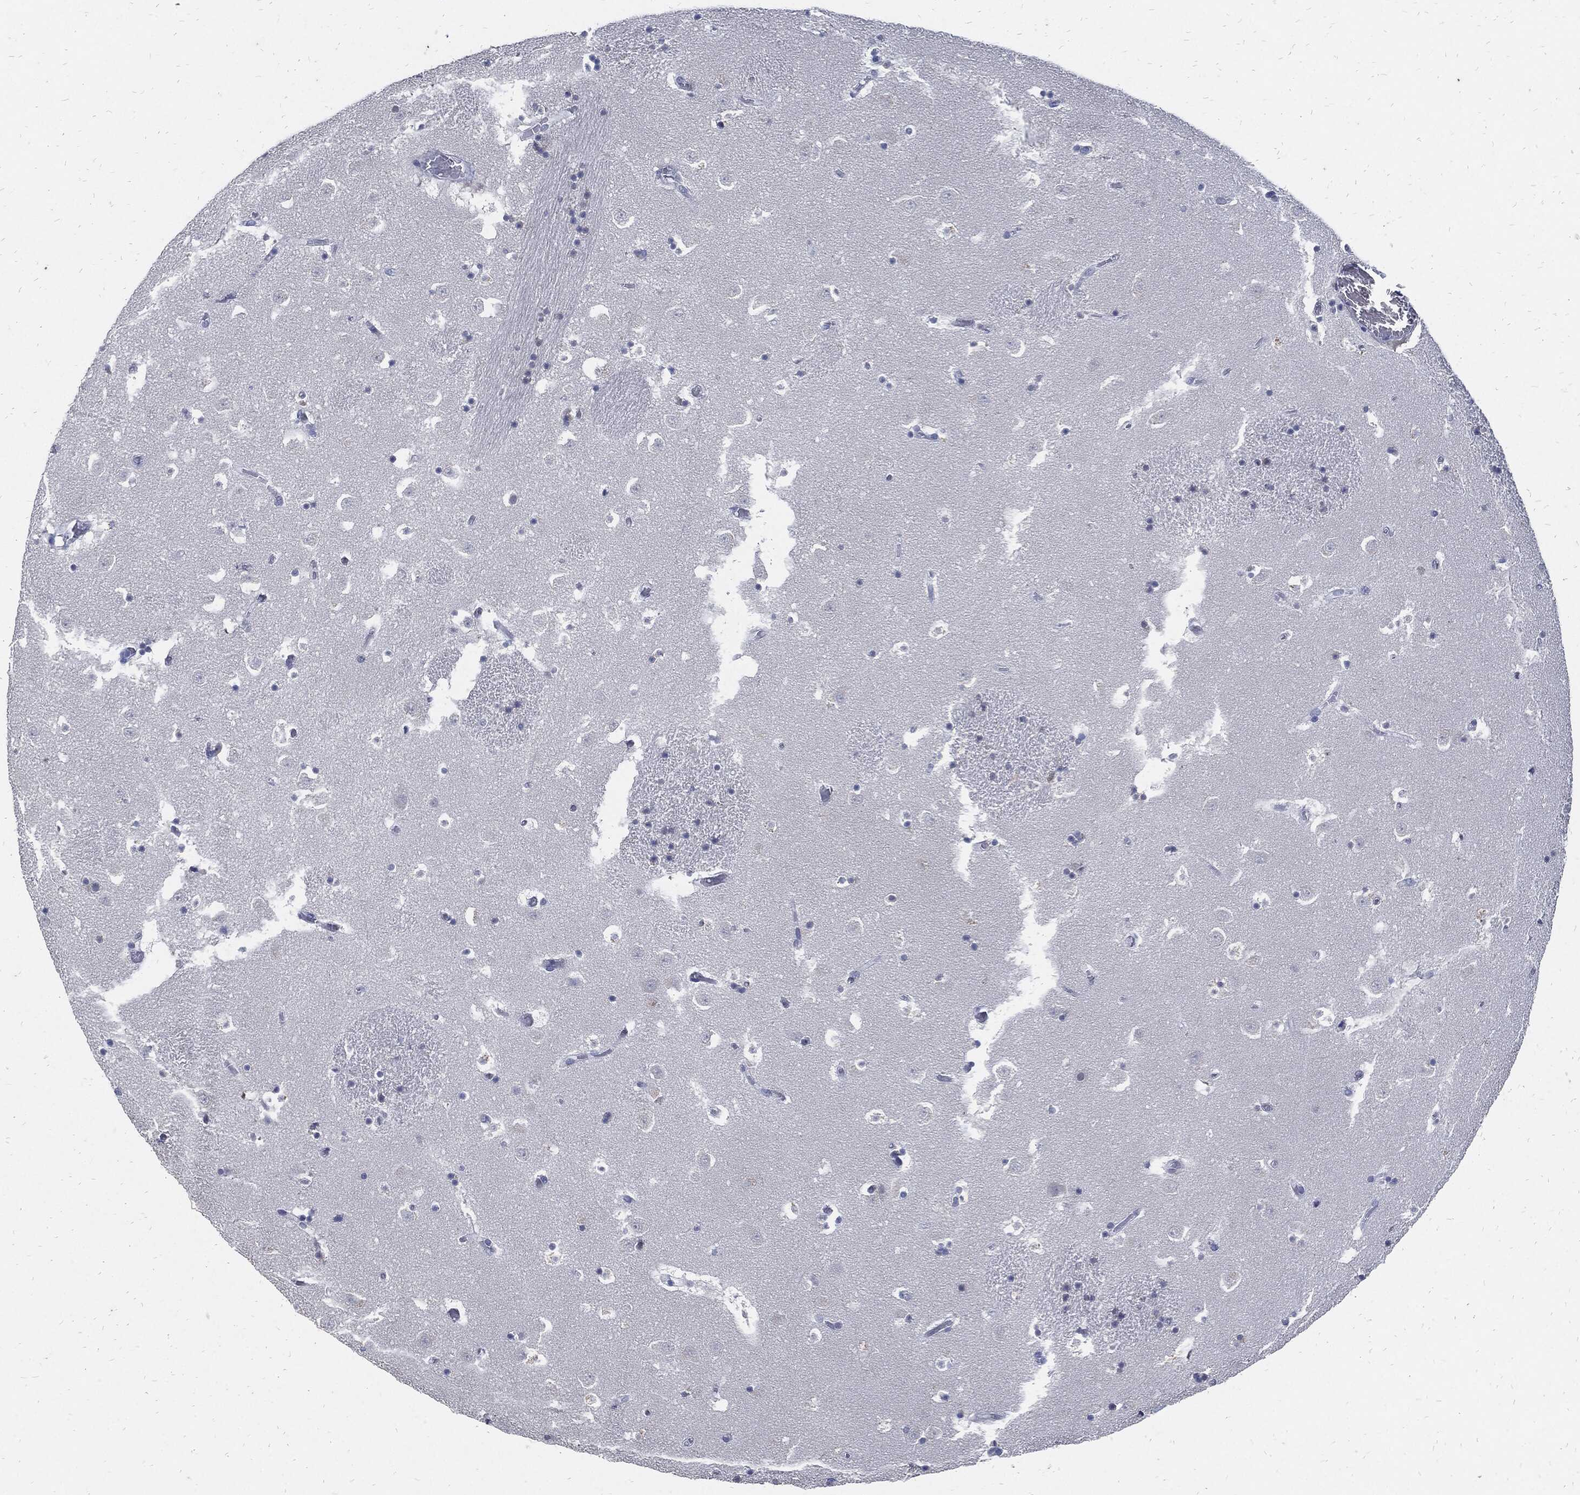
{"staining": {"intensity": "negative", "quantity": "none", "location": "none"}, "tissue": "caudate", "cell_type": "Glial cells", "image_type": "normal", "snomed": [{"axis": "morphology", "description": "Normal tissue, NOS"}, {"axis": "topography", "description": "Lateral ventricle wall"}], "caption": "The photomicrograph demonstrates no significant expression in glial cells of caudate.", "gene": "JUN", "patient": {"sex": "female", "age": 42}}